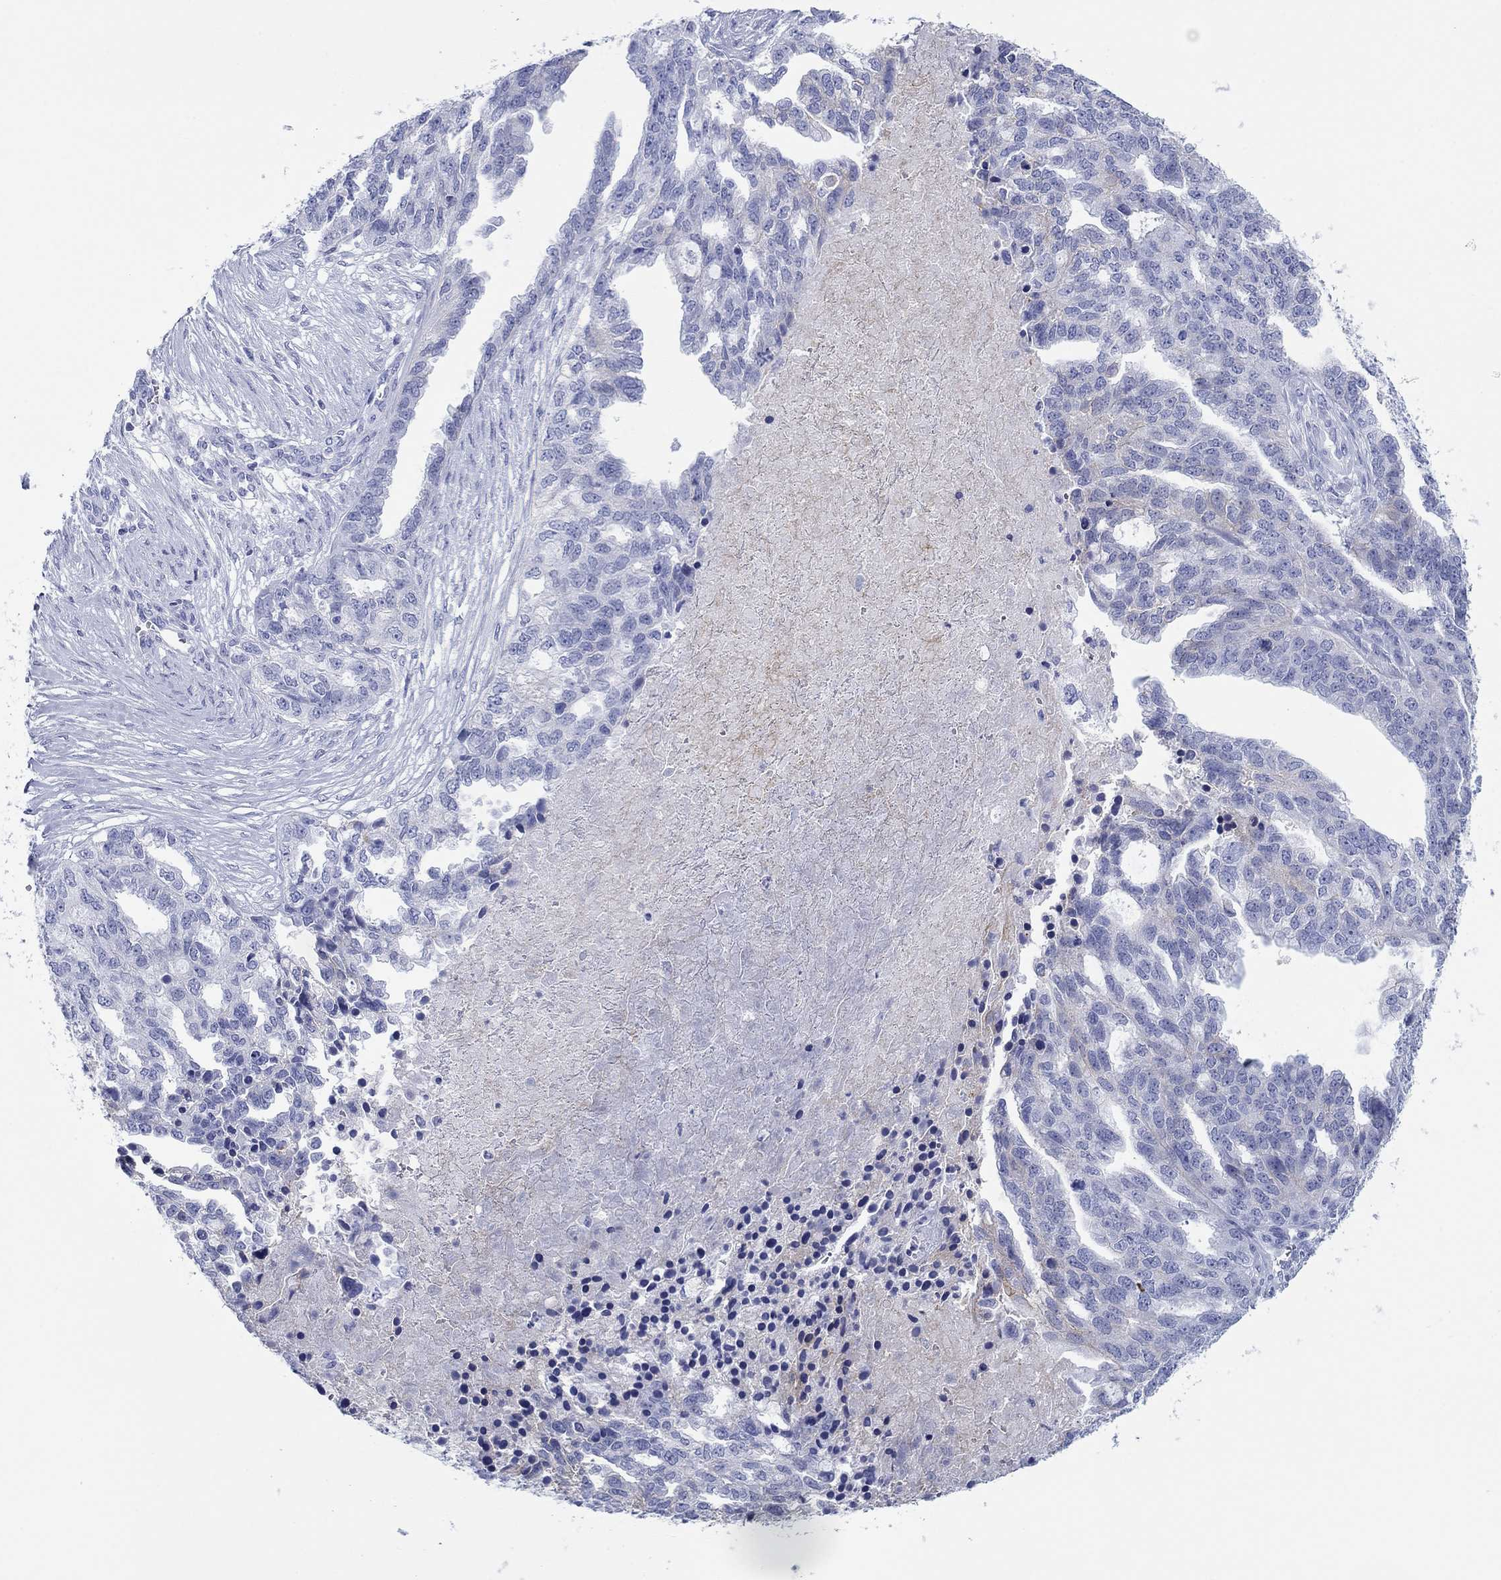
{"staining": {"intensity": "negative", "quantity": "none", "location": "none"}, "tissue": "ovarian cancer", "cell_type": "Tumor cells", "image_type": "cancer", "snomed": [{"axis": "morphology", "description": "Cystadenocarcinoma, serous, NOS"}, {"axis": "topography", "description": "Ovary"}], "caption": "IHC micrograph of ovarian serous cystadenocarcinoma stained for a protein (brown), which displays no positivity in tumor cells. The staining was performed using DAB to visualize the protein expression in brown, while the nuclei were stained in blue with hematoxylin (Magnification: 20x).", "gene": "ATP1B1", "patient": {"sex": "female", "age": 51}}